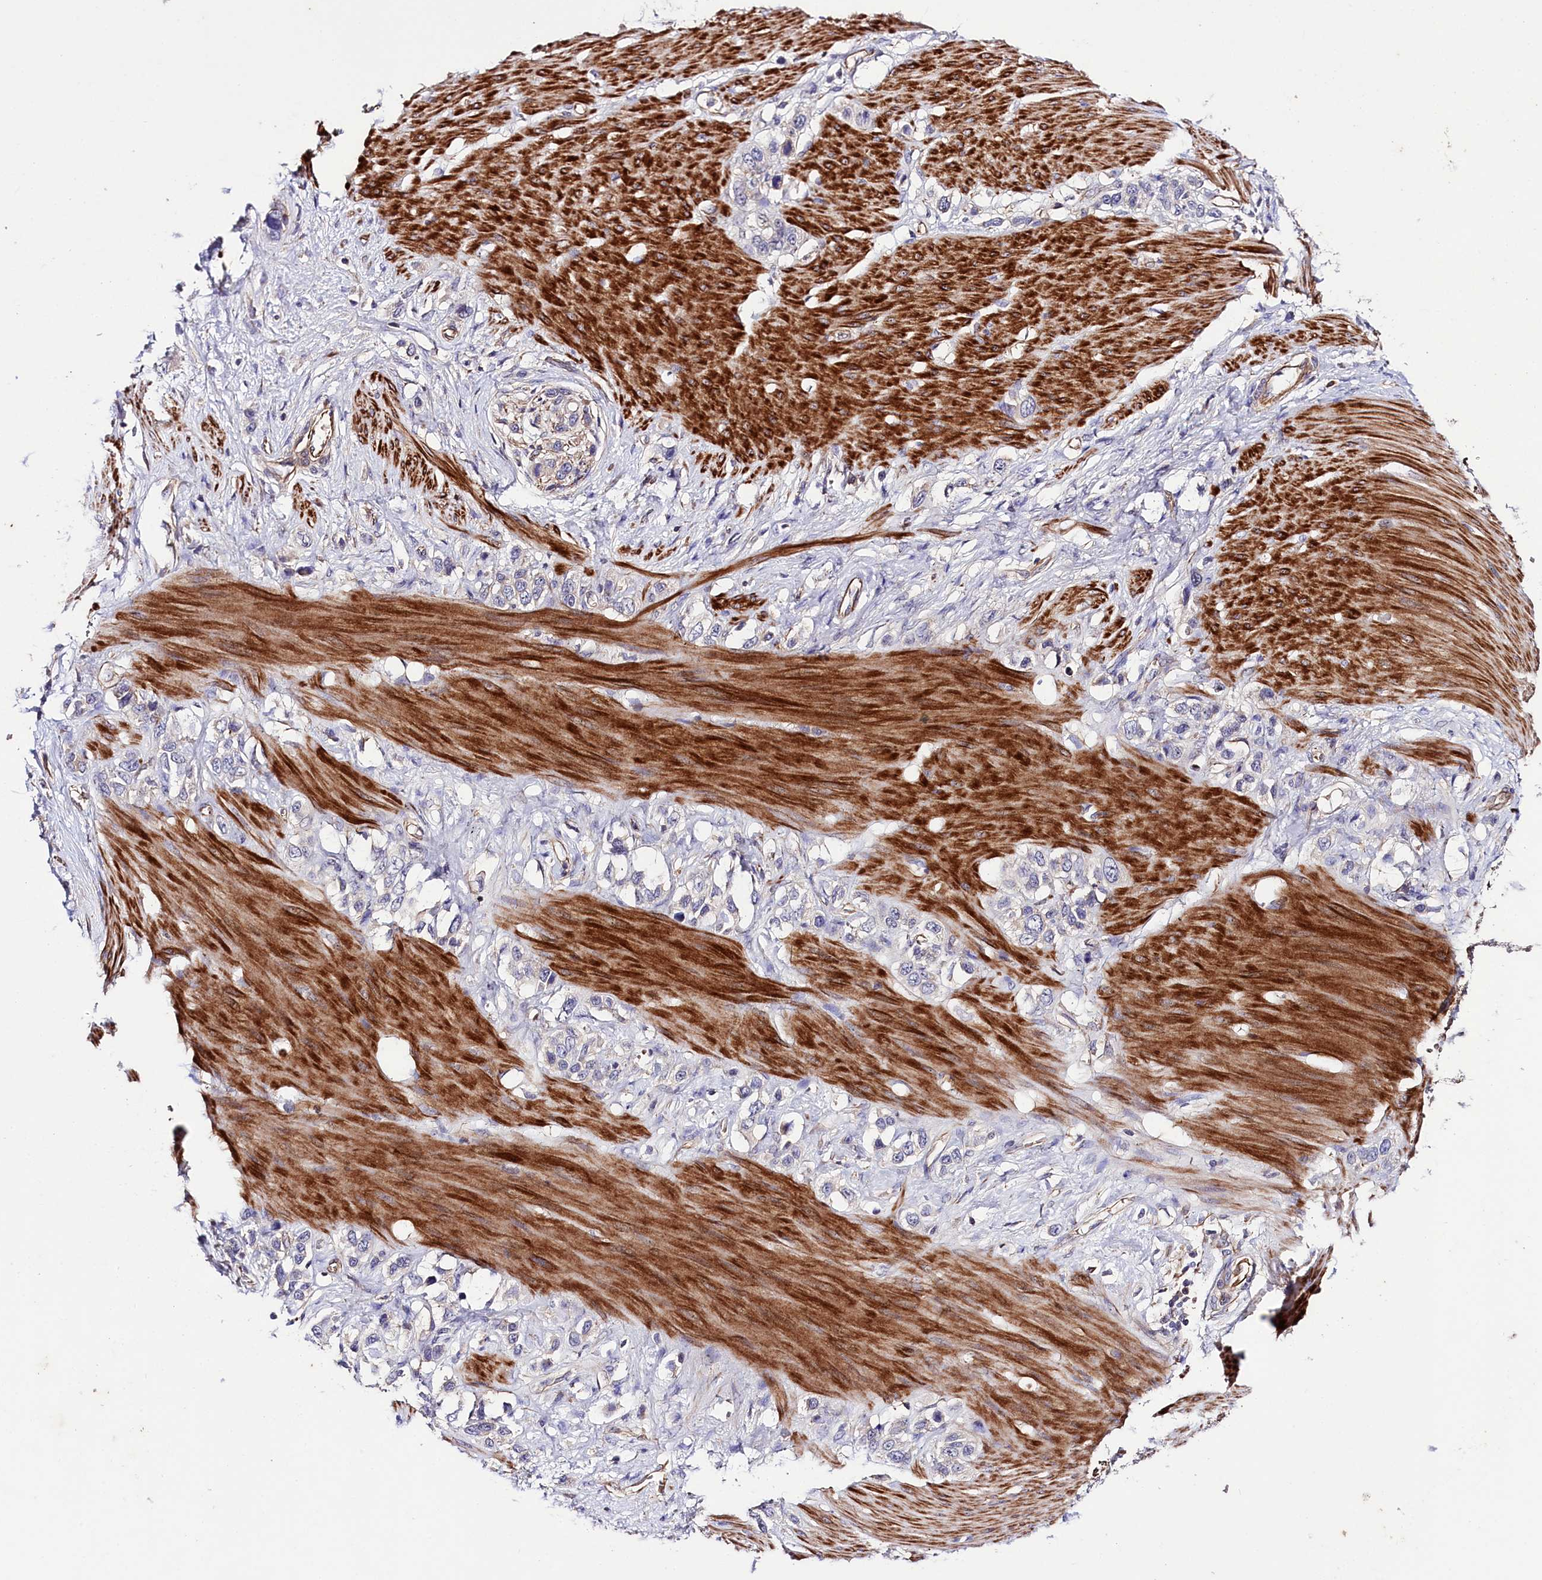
{"staining": {"intensity": "negative", "quantity": "none", "location": "none"}, "tissue": "stomach cancer", "cell_type": "Tumor cells", "image_type": "cancer", "snomed": [{"axis": "morphology", "description": "Adenocarcinoma, NOS"}, {"axis": "morphology", "description": "Adenocarcinoma, High grade"}, {"axis": "topography", "description": "Stomach, upper"}, {"axis": "topography", "description": "Stomach, lower"}], "caption": "Immunohistochemistry (IHC) image of neoplastic tissue: human stomach cancer stained with DAB (3,3'-diaminobenzidine) displays no significant protein positivity in tumor cells.", "gene": "SLC7A1", "patient": {"sex": "female", "age": 65}}